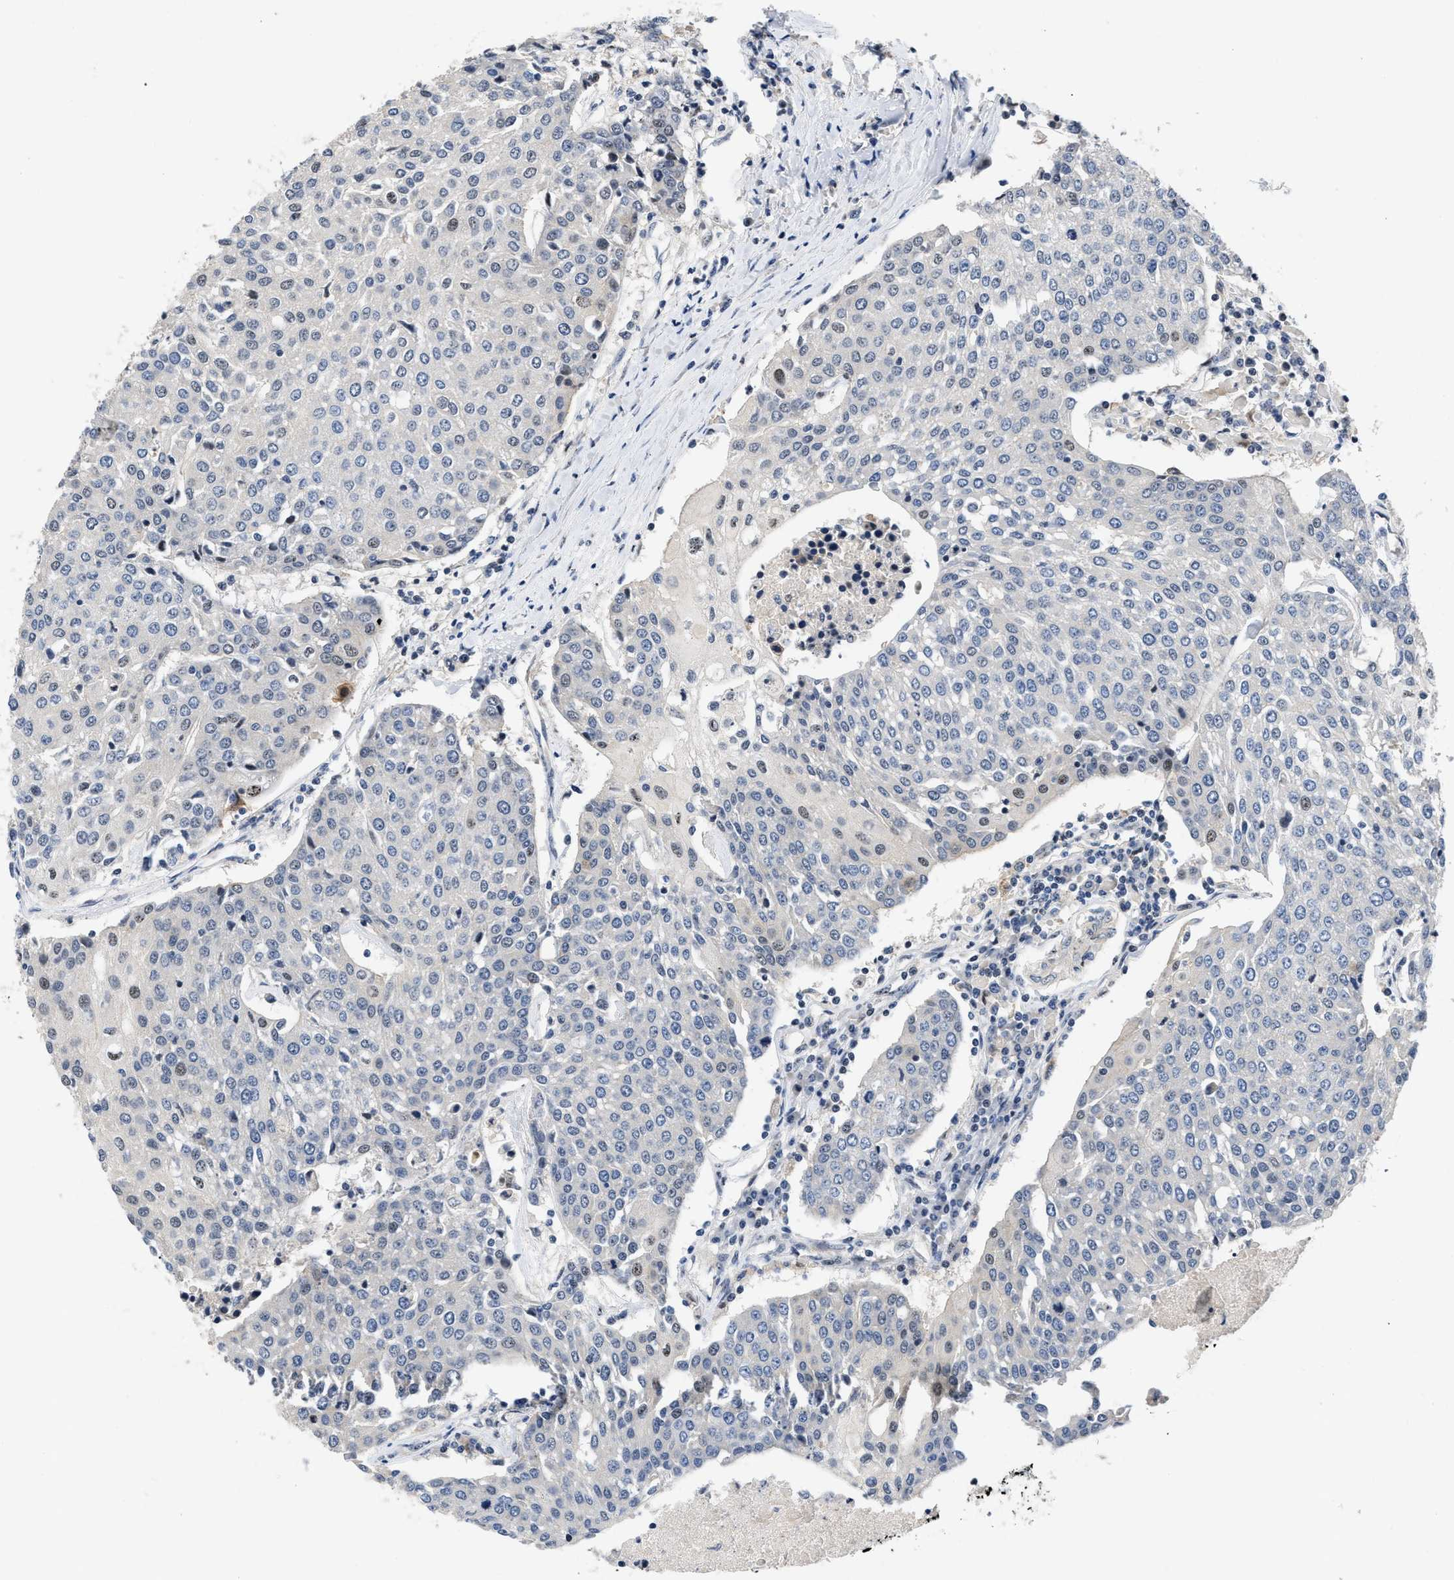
{"staining": {"intensity": "weak", "quantity": "<25%", "location": "nuclear"}, "tissue": "urothelial cancer", "cell_type": "Tumor cells", "image_type": "cancer", "snomed": [{"axis": "morphology", "description": "Urothelial carcinoma, High grade"}, {"axis": "topography", "description": "Urinary bladder"}], "caption": "The image displays no staining of tumor cells in urothelial carcinoma (high-grade).", "gene": "VIP", "patient": {"sex": "female", "age": 85}}